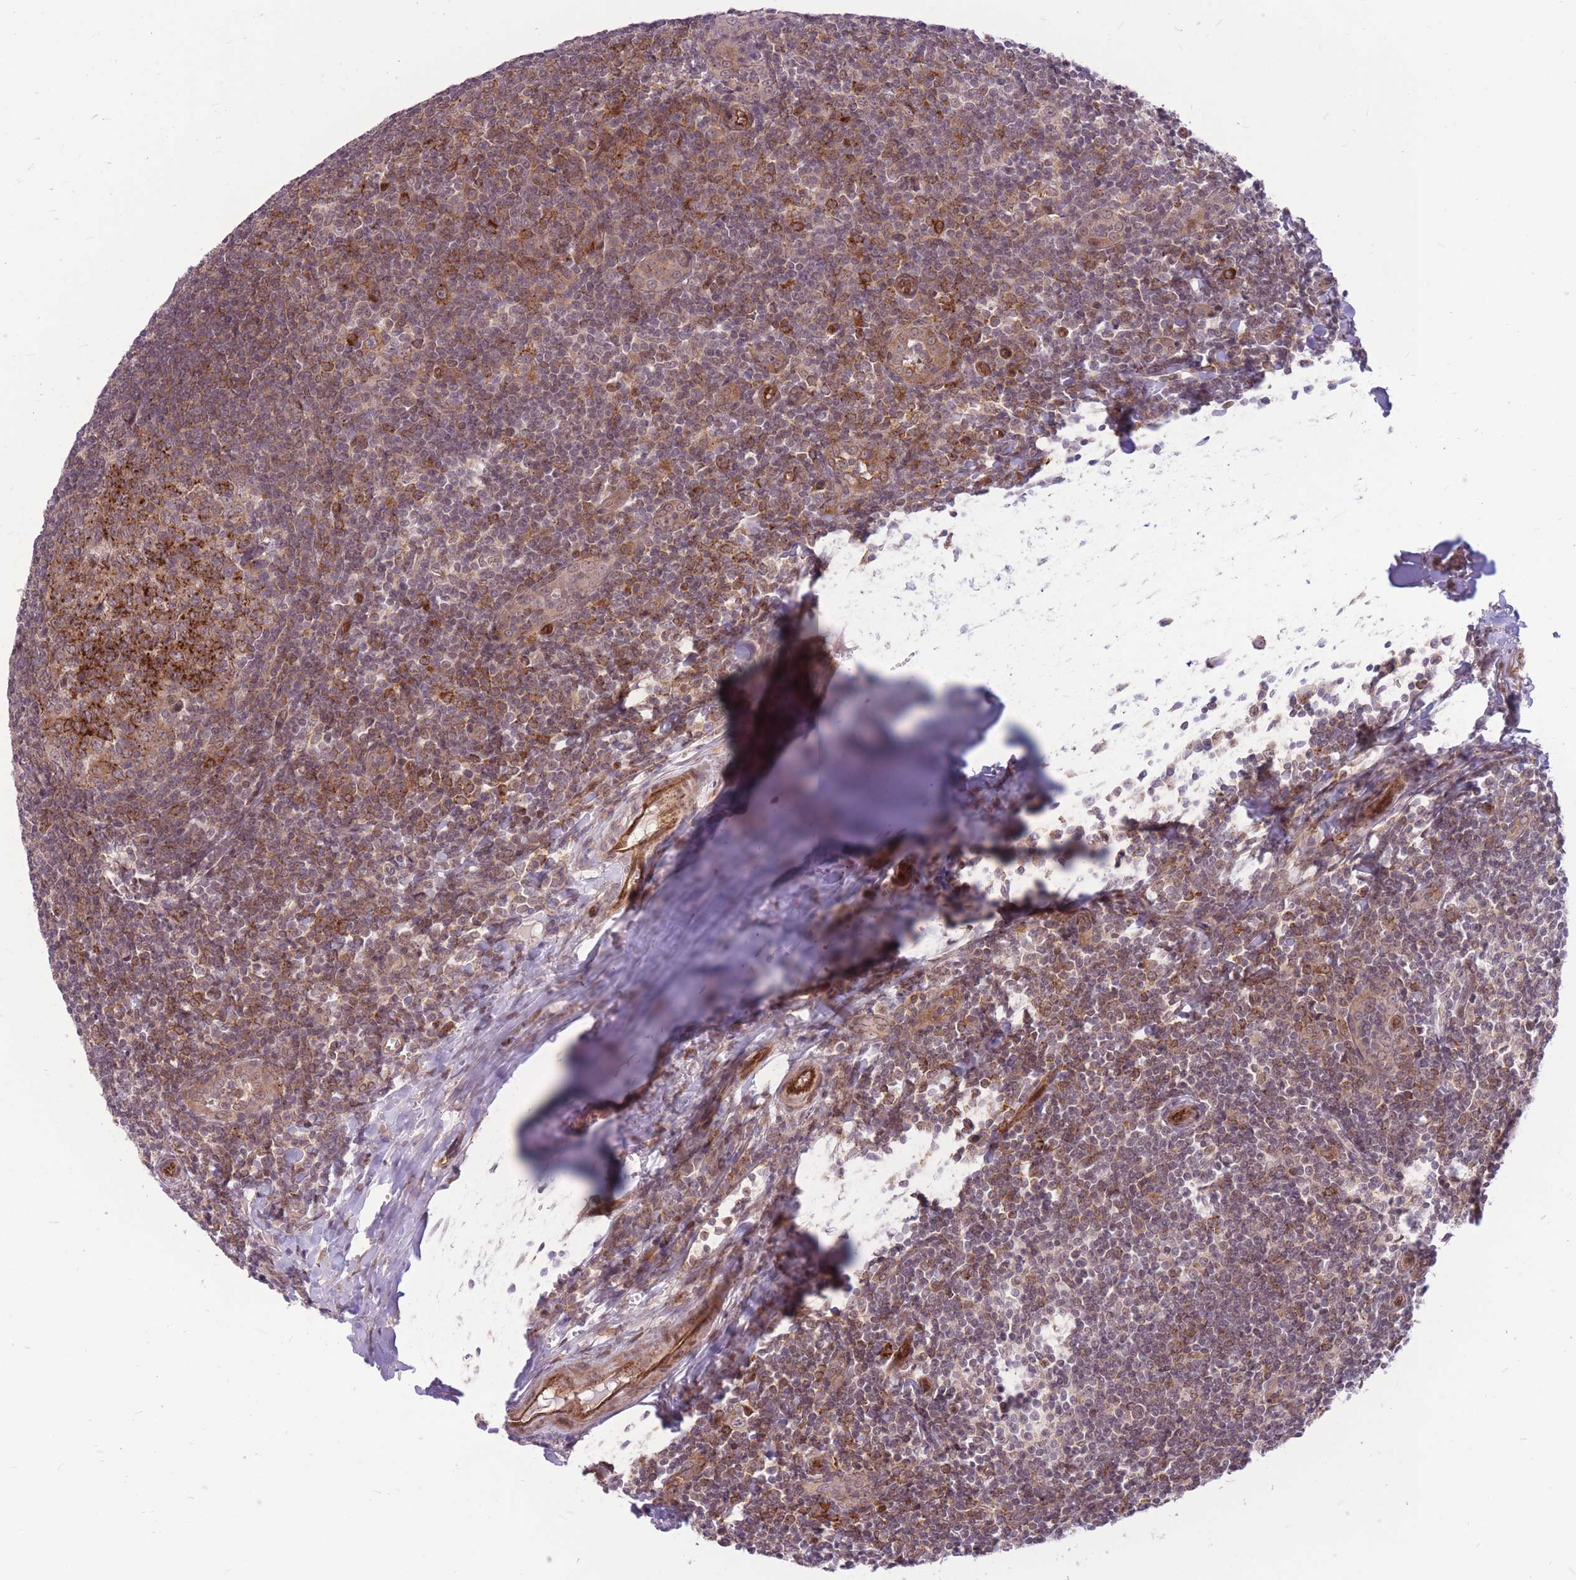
{"staining": {"intensity": "strong", "quantity": ">75%", "location": "cytoplasmic/membranous"}, "tissue": "tonsil", "cell_type": "Germinal center cells", "image_type": "normal", "snomed": [{"axis": "morphology", "description": "Normal tissue, NOS"}, {"axis": "topography", "description": "Tonsil"}], "caption": "Protein expression analysis of benign human tonsil reveals strong cytoplasmic/membranous staining in approximately >75% of germinal center cells. (brown staining indicates protein expression, while blue staining denotes nuclei).", "gene": "TCF20", "patient": {"sex": "male", "age": 27}}